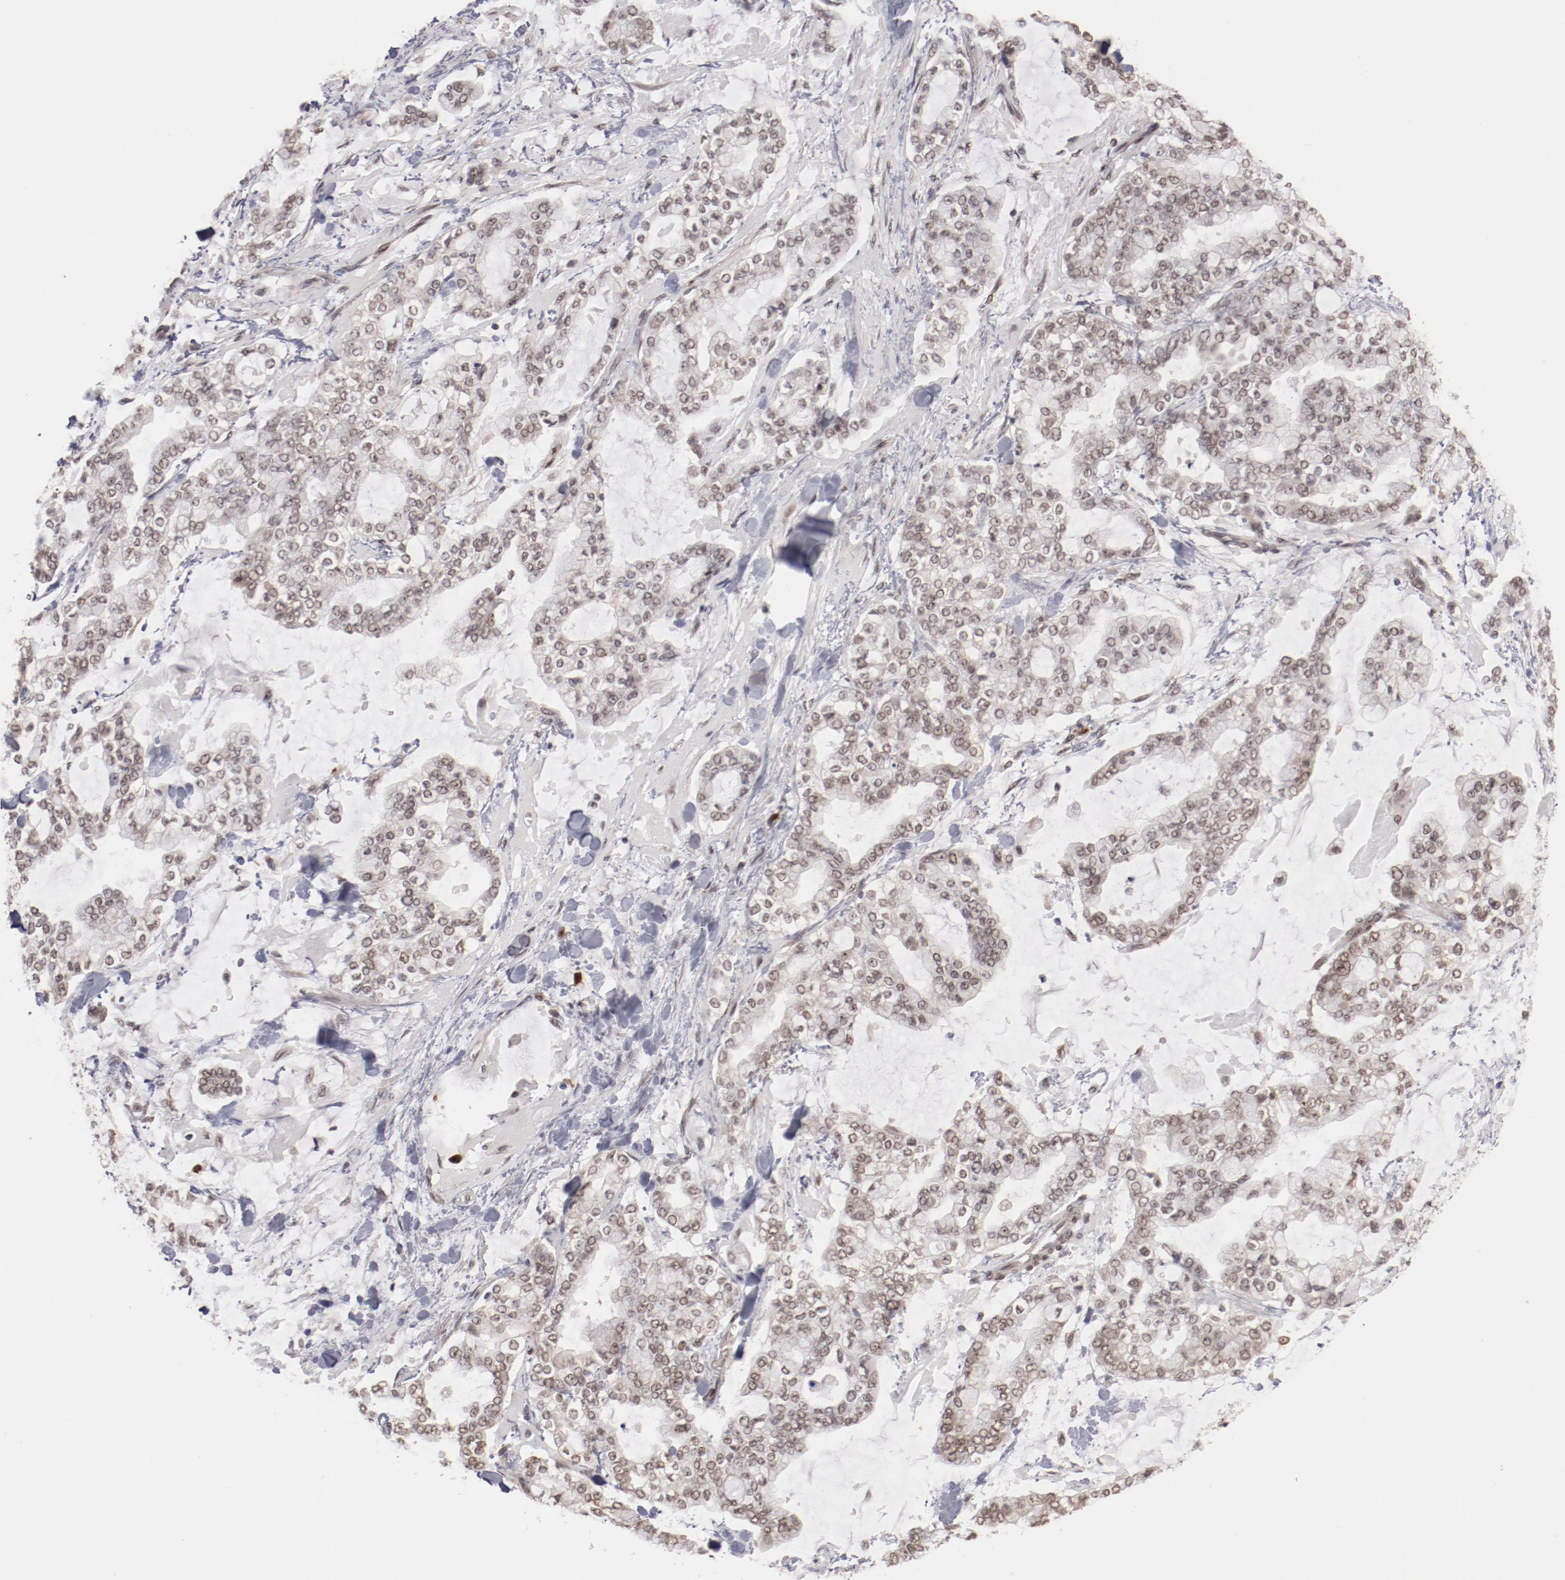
{"staining": {"intensity": "weak", "quantity": ">75%", "location": "nuclear"}, "tissue": "stomach cancer", "cell_type": "Tumor cells", "image_type": "cancer", "snomed": [{"axis": "morphology", "description": "Normal tissue, NOS"}, {"axis": "morphology", "description": "Adenocarcinoma, NOS"}, {"axis": "topography", "description": "Stomach, upper"}, {"axis": "topography", "description": "Stomach"}], "caption": "A brown stain labels weak nuclear expression of a protein in stomach cancer (adenocarcinoma) tumor cells.", "gene": "NFE2", "patient": {"sex": "male", "age": 76}}